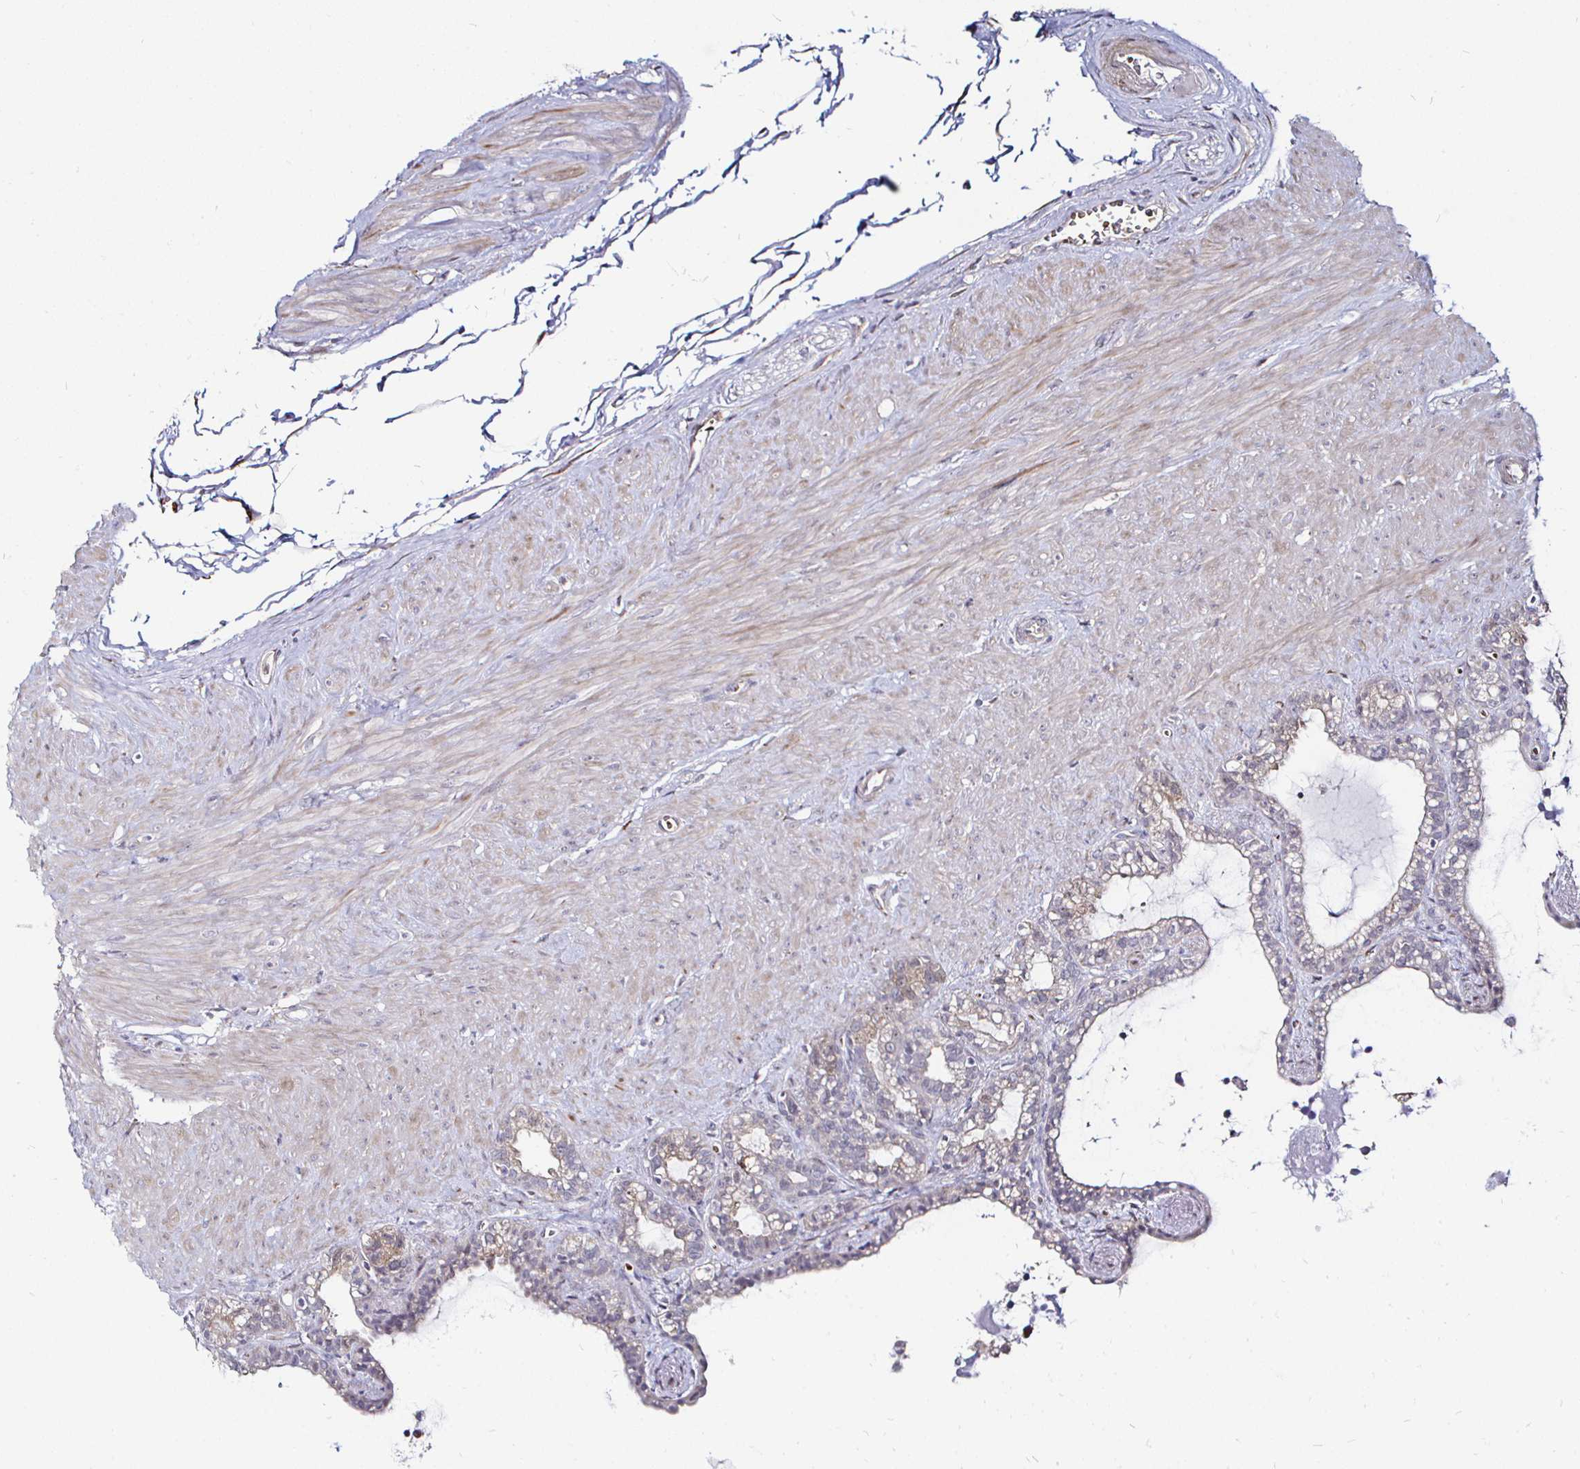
{"staining": {"intensity": "moderate", "quantity": "<25%", "location": "cytoplasmic/membranous"}, "tissue": "seminal vesicle", "cell_type": "Glandular cells", "image_type": "normal", "snomed": [{"axis": "morphology", "description": "Normal tissue, NOS"}, {"axis": "topography", "description": "Seminal veicle"}], "caption": "A high-resolution histopathology image shows IHC staining of benign seminal vesicle, which reveals moderate cytoplasmic/membranous staining in about <25% of glandular cells.", "gene": "ATG3", "patient": {"sex": "male", "age": 76}}